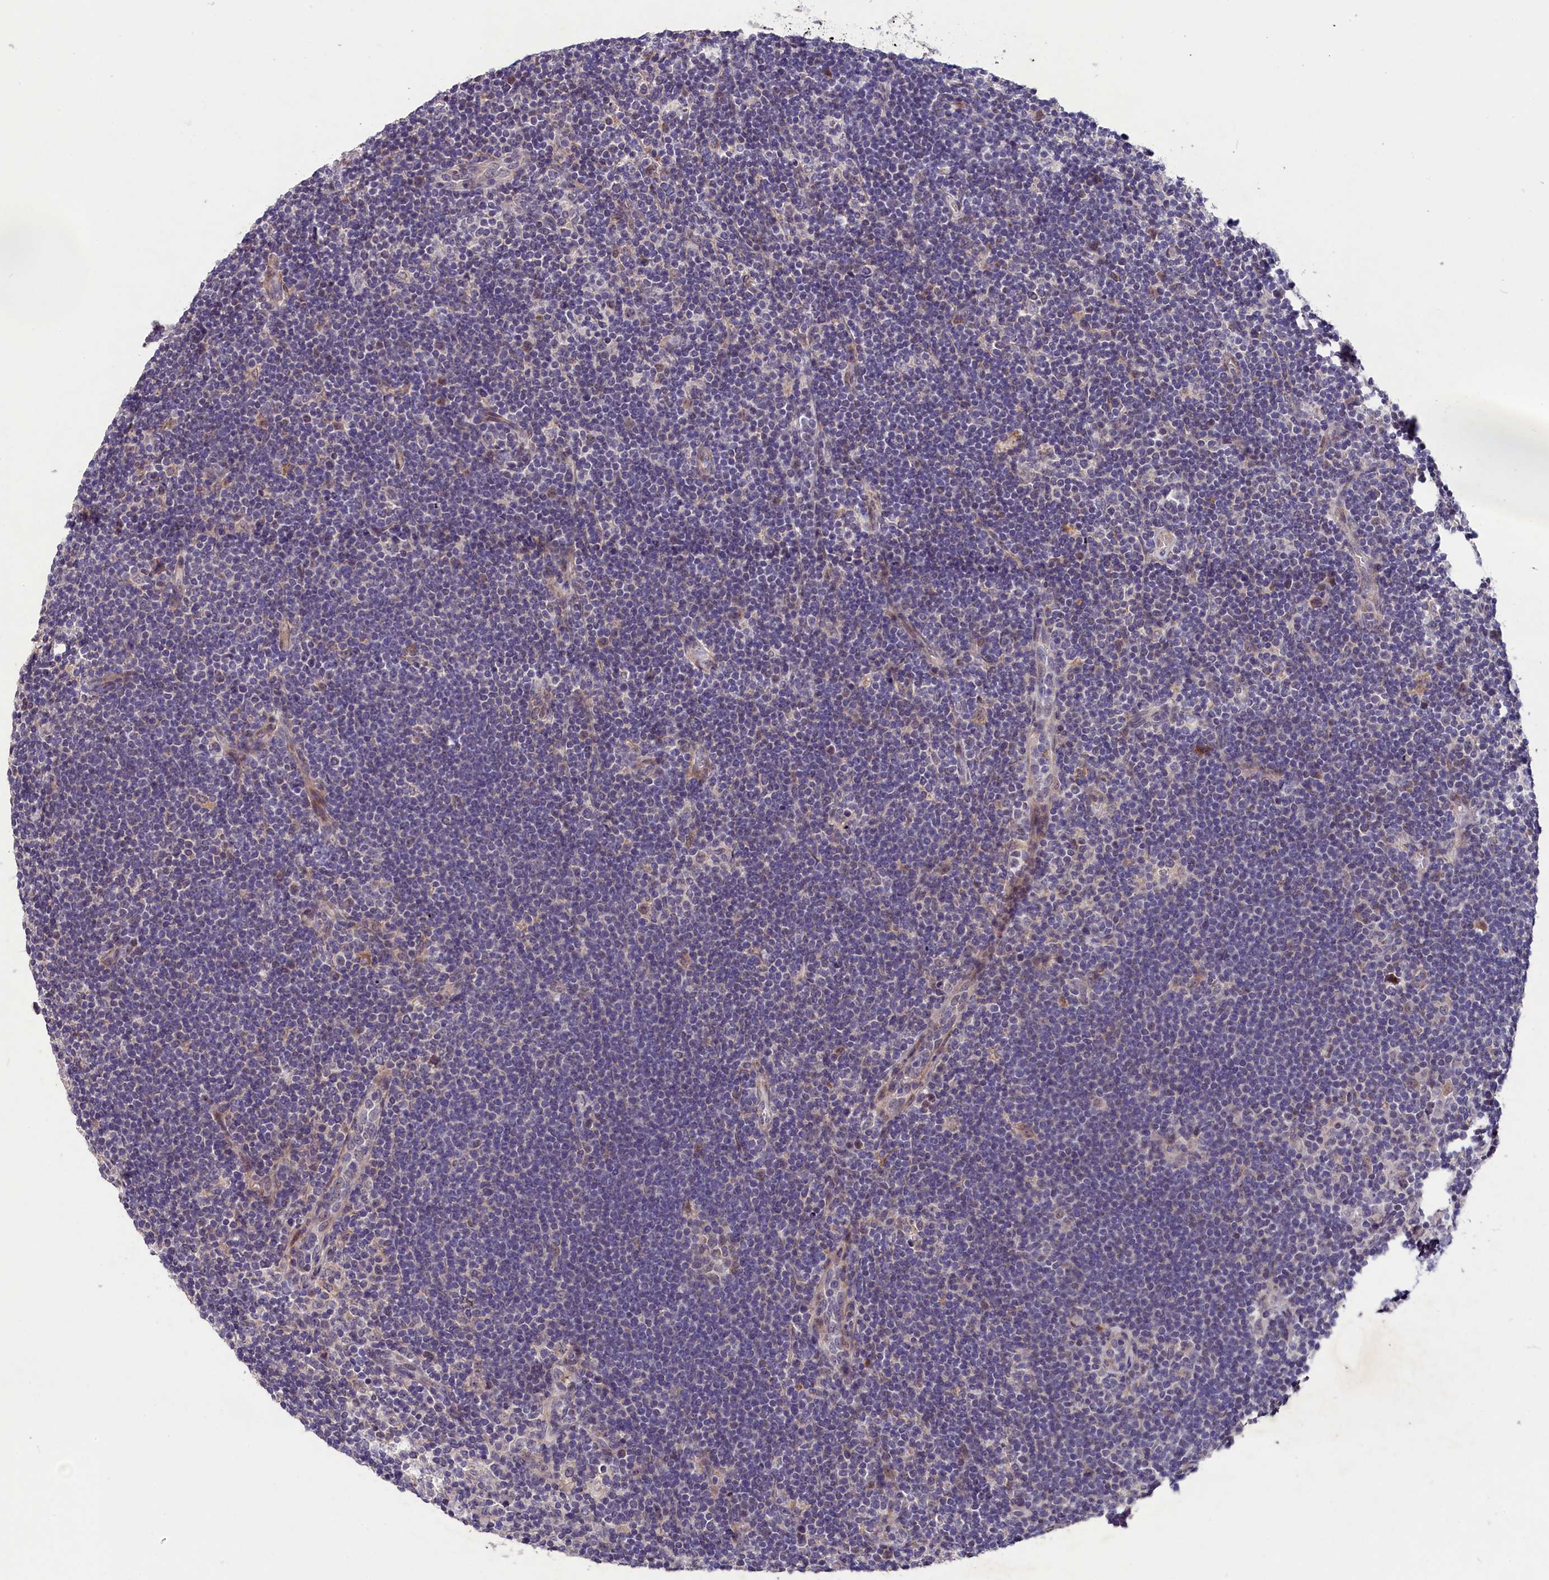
{"staining": {"intensity": "negative", "quantity": "none", "location": "none"}, "tissue": "lymphoma", "cell_type": "Tumor cells", "image_type": "cancer", "snomed": [{"axis": "morphology", "description": "Hodgkin's disease, NOS"}, {"axis": "topography", "description": "Lymph node"}], "caption": "Tumor cells are negative for protein expression in human Hodgkin's disease.", "gene": "SLC39A6", "patient": {"sex": "female", "age": 57}}